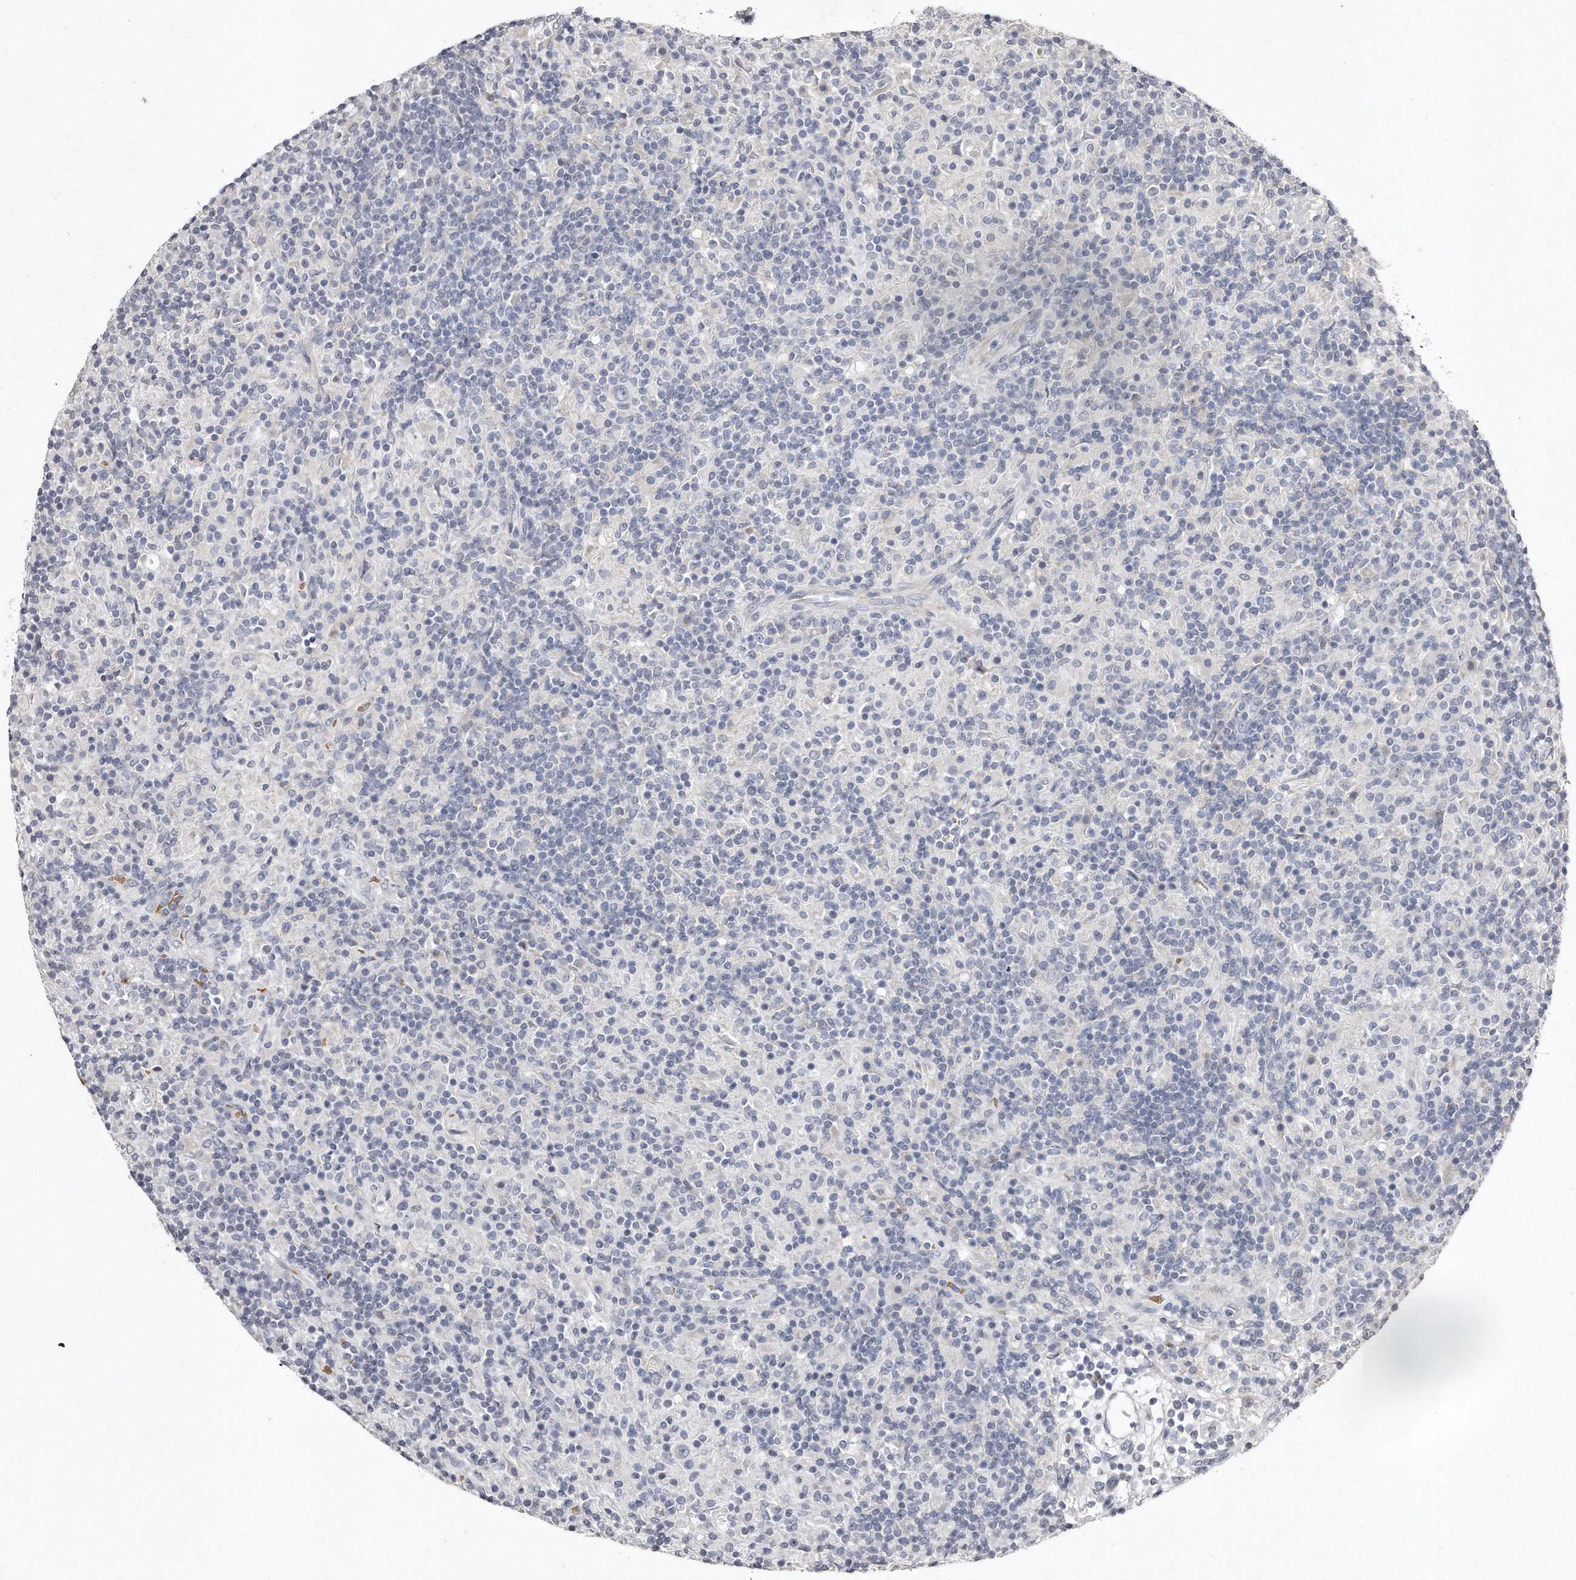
{"staining": {"intensity": "negative", "quantity": "none", "location": "none"}, "tissue": "lymphoma", "cell_type": "Tumor cells", "image_type": "cancer", "snomed": [{"axis": "morphology", "description": "Hodgkin's disease, NOS"}, {"axis": "topography", "description": "Lymph node"}], "caption": "Image shows no protein positivity in tumor cells of Hodgkin's disease tissue.", "gene": "TECR", "patient": {"sex": "male", "age": 70}}